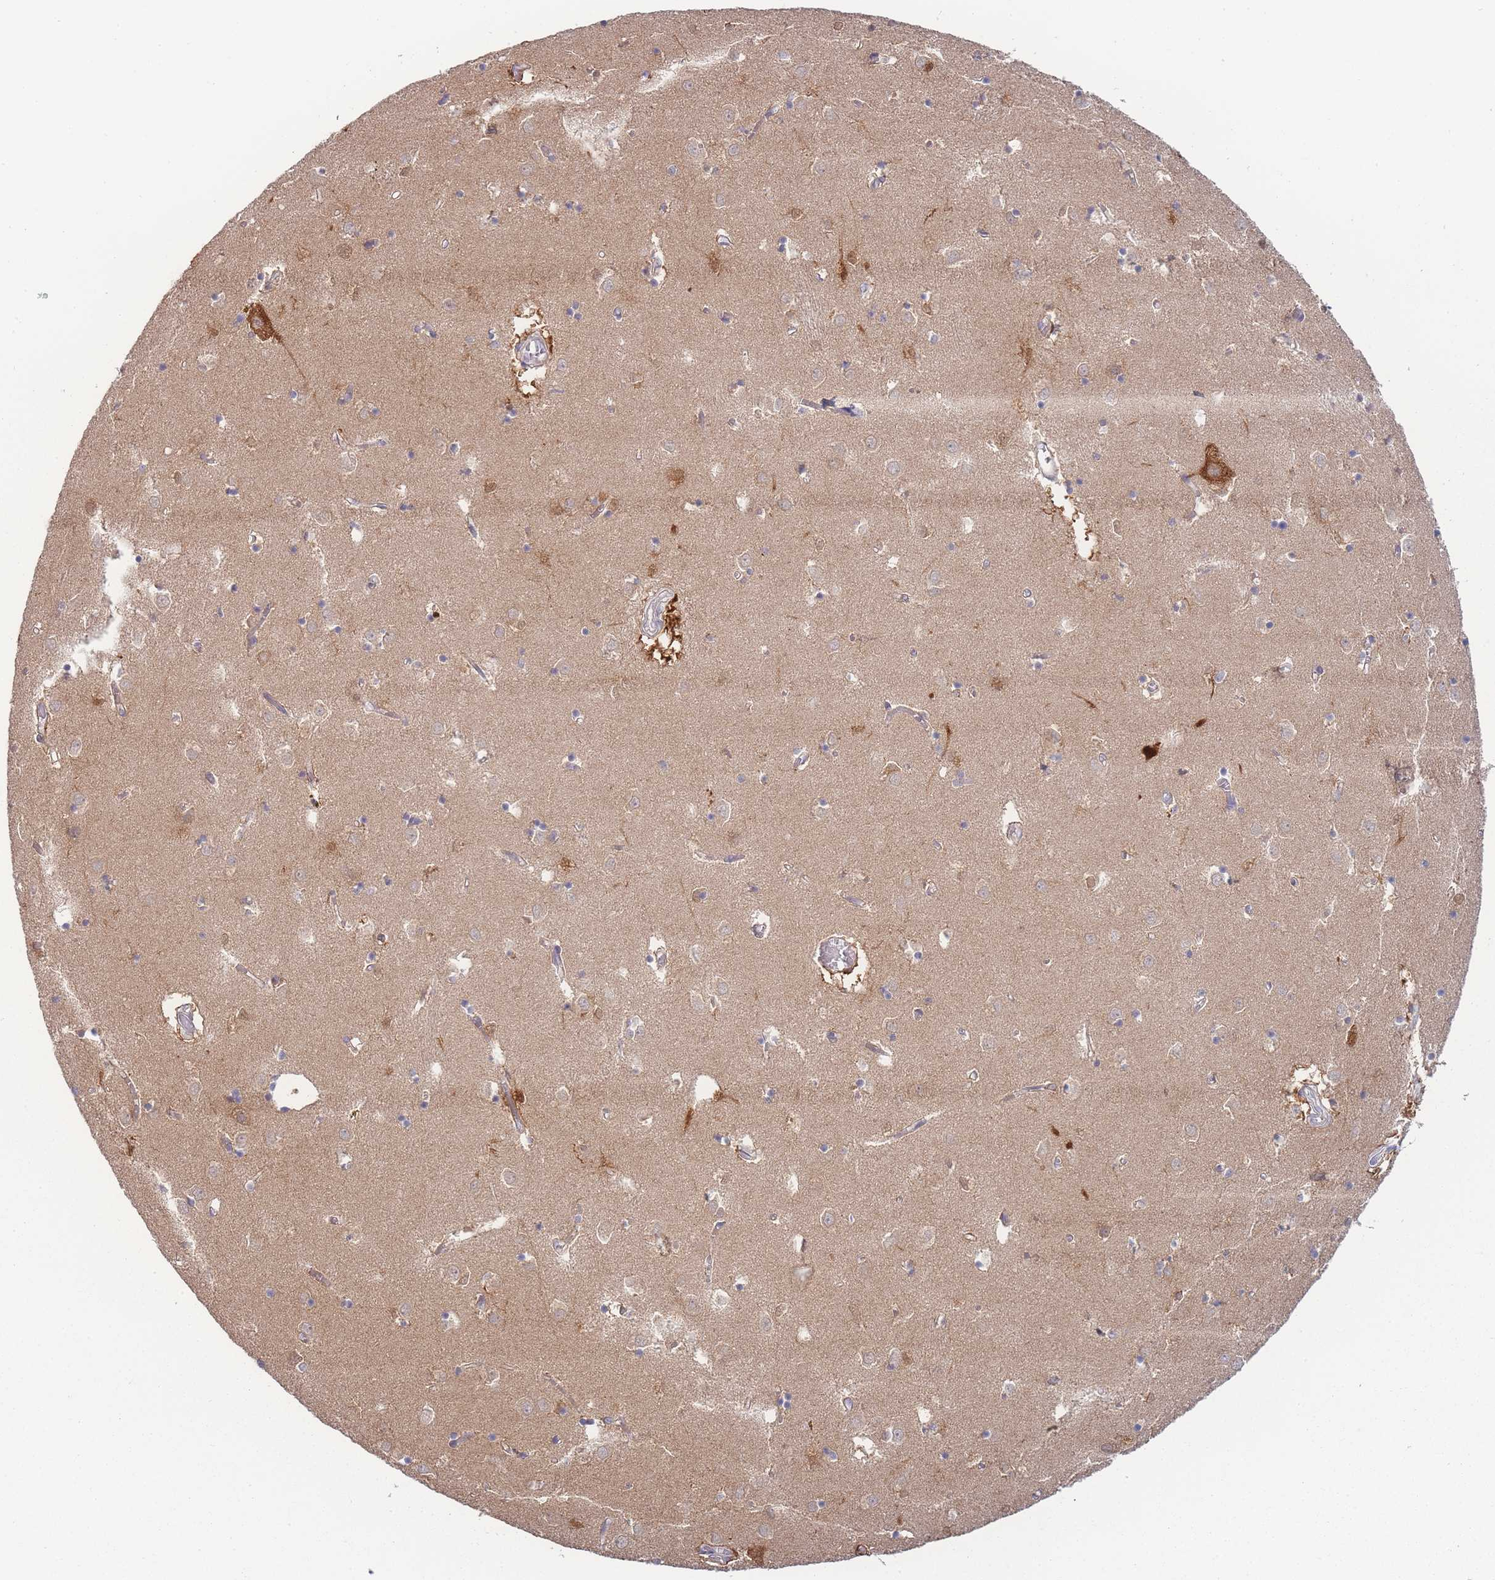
{"staining": {"intensity": "weak", "quantity": "<25%", "location": "cytoplasmic/membranous"}, "tissue": "caudate", "cell_type": "Glial cells", "image_type": "normal", "snomed": [{"axis": "morphology", "description": "Normal tissue, NOS"}, {"axis": "topography", "description": "Lateral ventricle wall"}], "caption": "Immunohistochemistry micrograph of normal caudate stained for a protein (brown), which exhibits no positivity in glial cells. (Brightfield microscopy of DAB immunohistochemistry at high magnification).", "gene": "SPHKAP", "patient": {"sex": "male", "age": 70}}